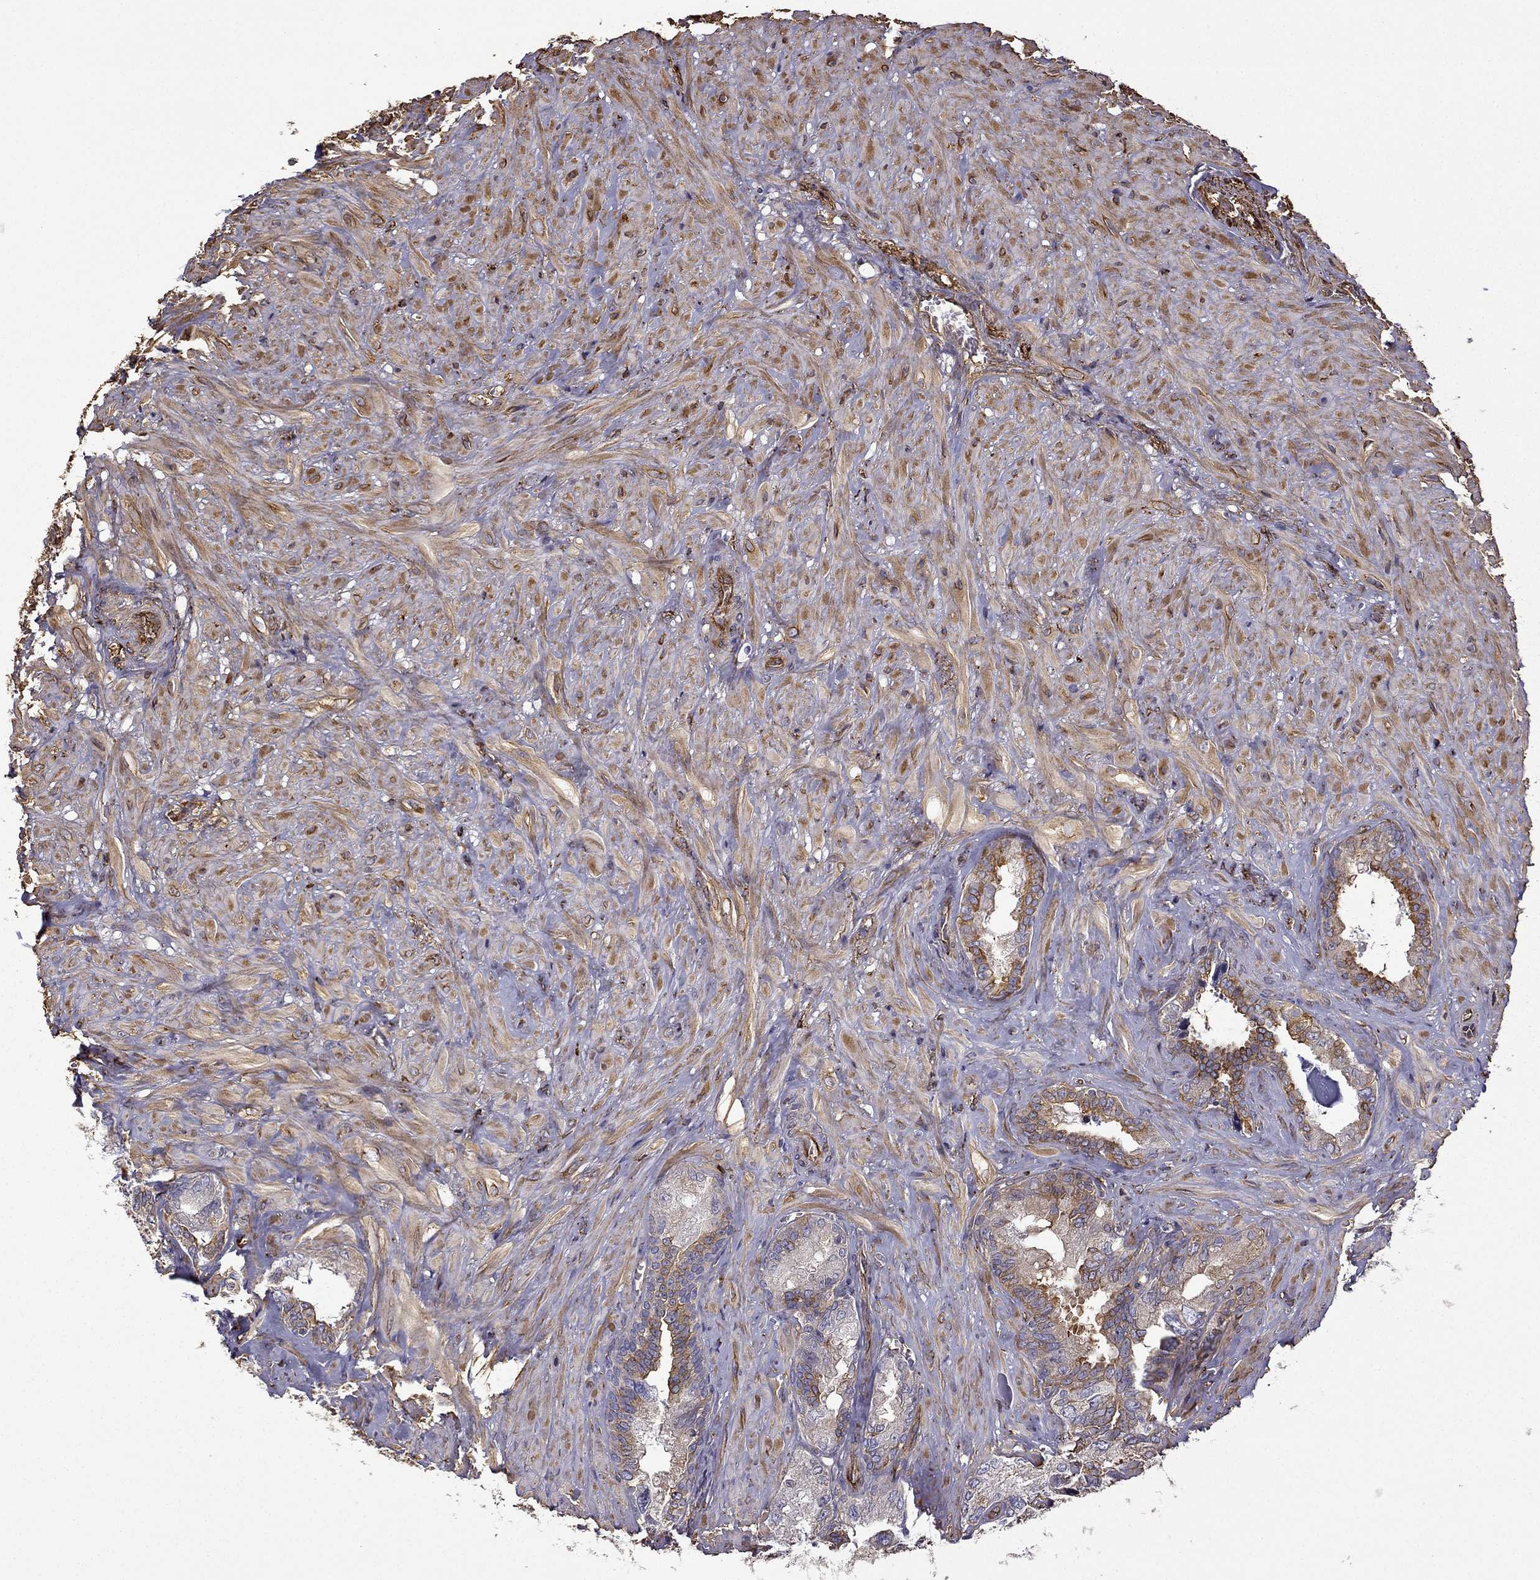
{"staining": {"intensity": "strong", "quantity": "<25%", "location": "cytoplasmic/membranous"}, "tissue": "seminal vesicle", "cell_type": "Glandular cells", "image_type": "normal", "snomed": [{"axis": "morphology", "description": "Normal tissue, NOS"}, {"axis": "topography", "description": "Seminal veicle"}], "caption": "The micrograph exhibits a brown stain indicating the presence of a protein in the cytoplasmic/membranous of glandular cells in seminal vesicle.", "gene": "MAP4", "patient": {"sex": "male", "age": 72}}